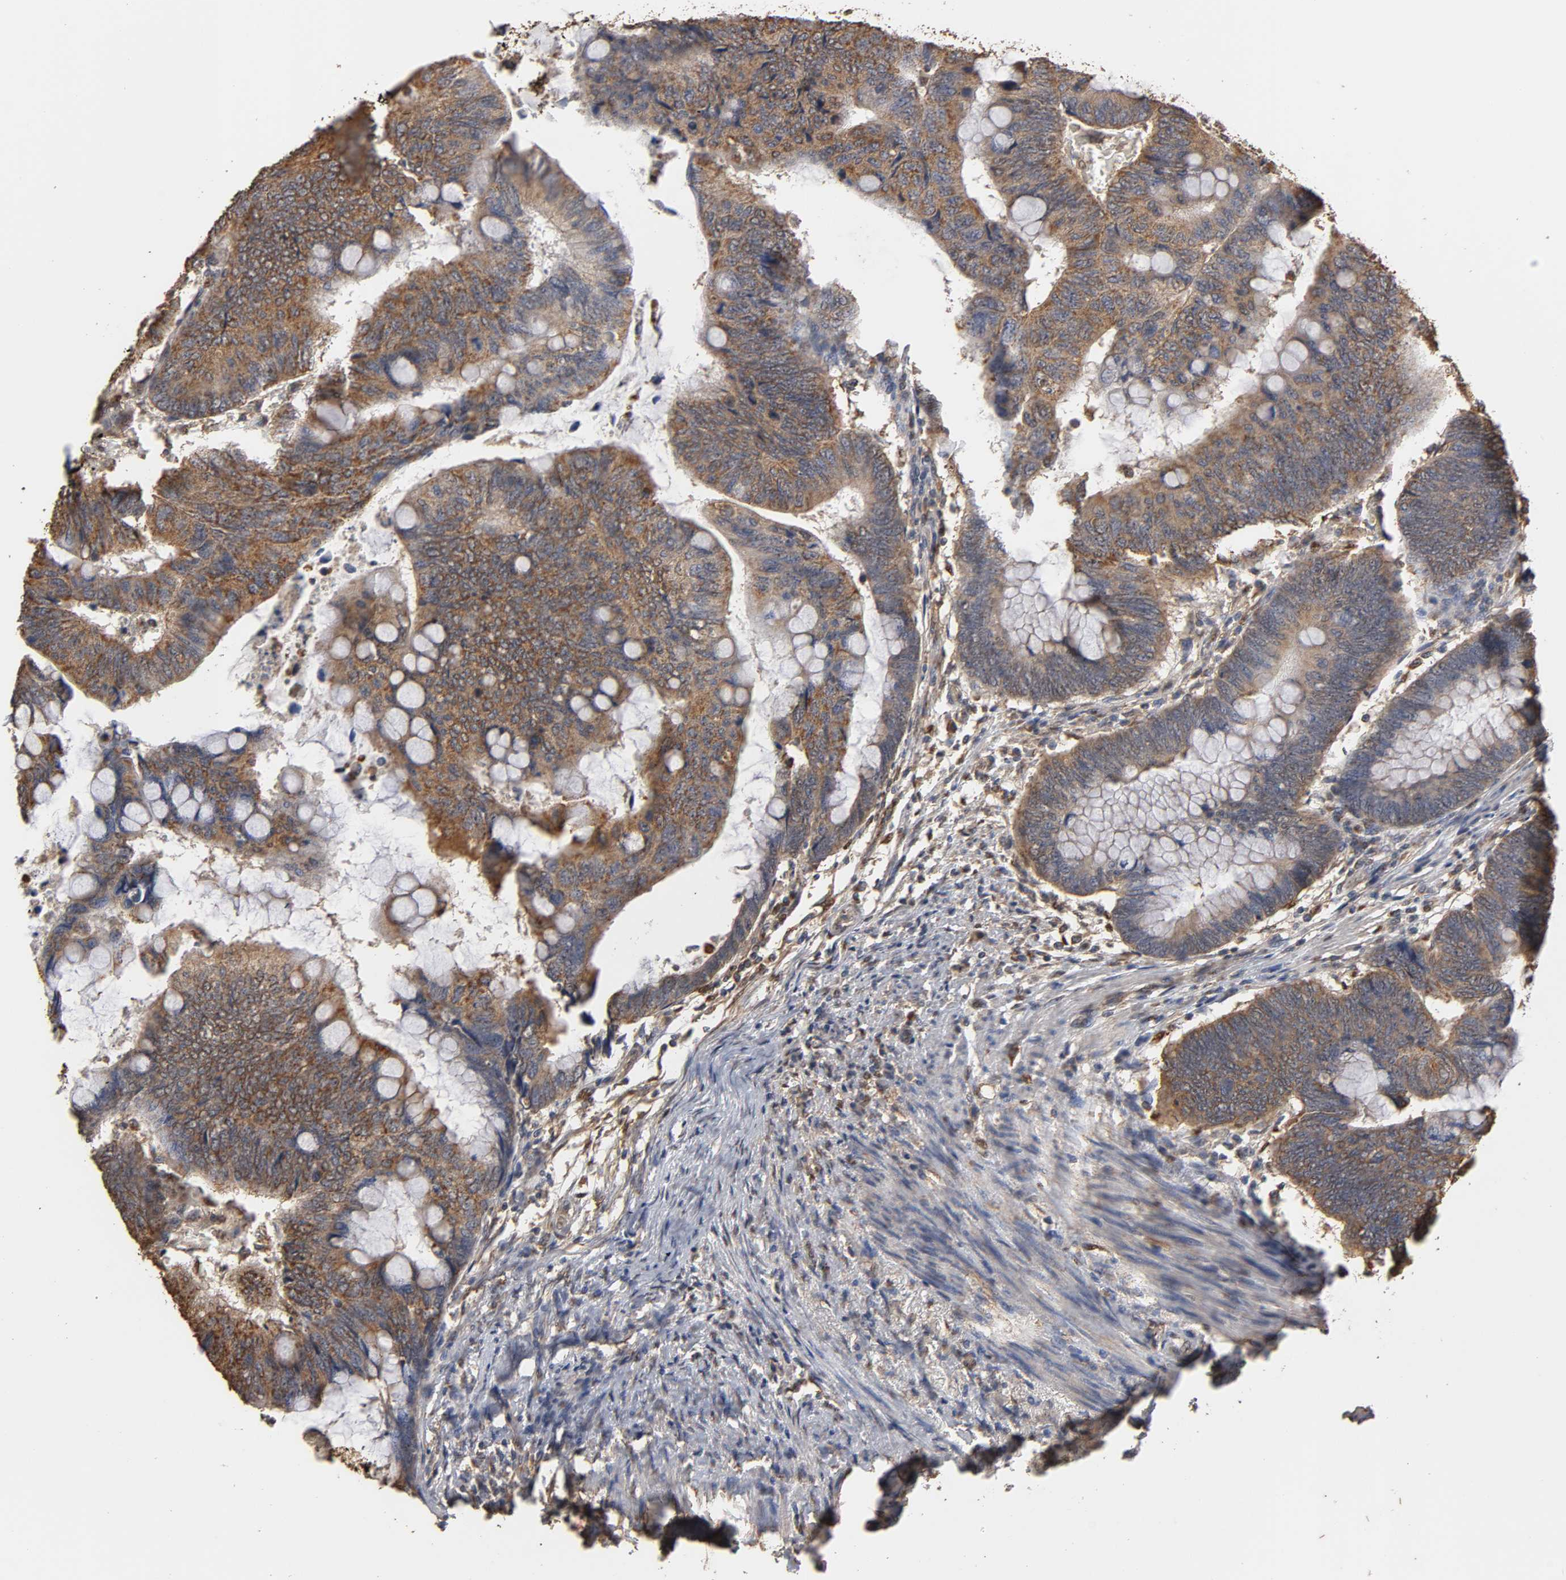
{"staining": {"intensity": "moderate", "quantity": ">75%", "location": "cytoplasmic/membranous"}, "tissue": "colorectal cancer", "cell_type": "Tumor cells", "image_type": "cancer", "snomed": [{"axis": "morphology", "description": "Normal tissue, NOS"}, {"axis": "morphology", "description": "Adenocarcinoma, NOS"}, {"axis": "topography", "description": "Rectum"}, {"axis": "topography", "description": "Peripheral nerve tissue"}], "caption": "Protein expression analysis of human adenocarcinoma (colorectal) reveals moderate cytoplasmic/membranous positivity in approximately >75% of tumor cells.", "gene": "PKN1", "patient": {"sex": "male", "age": 92}}